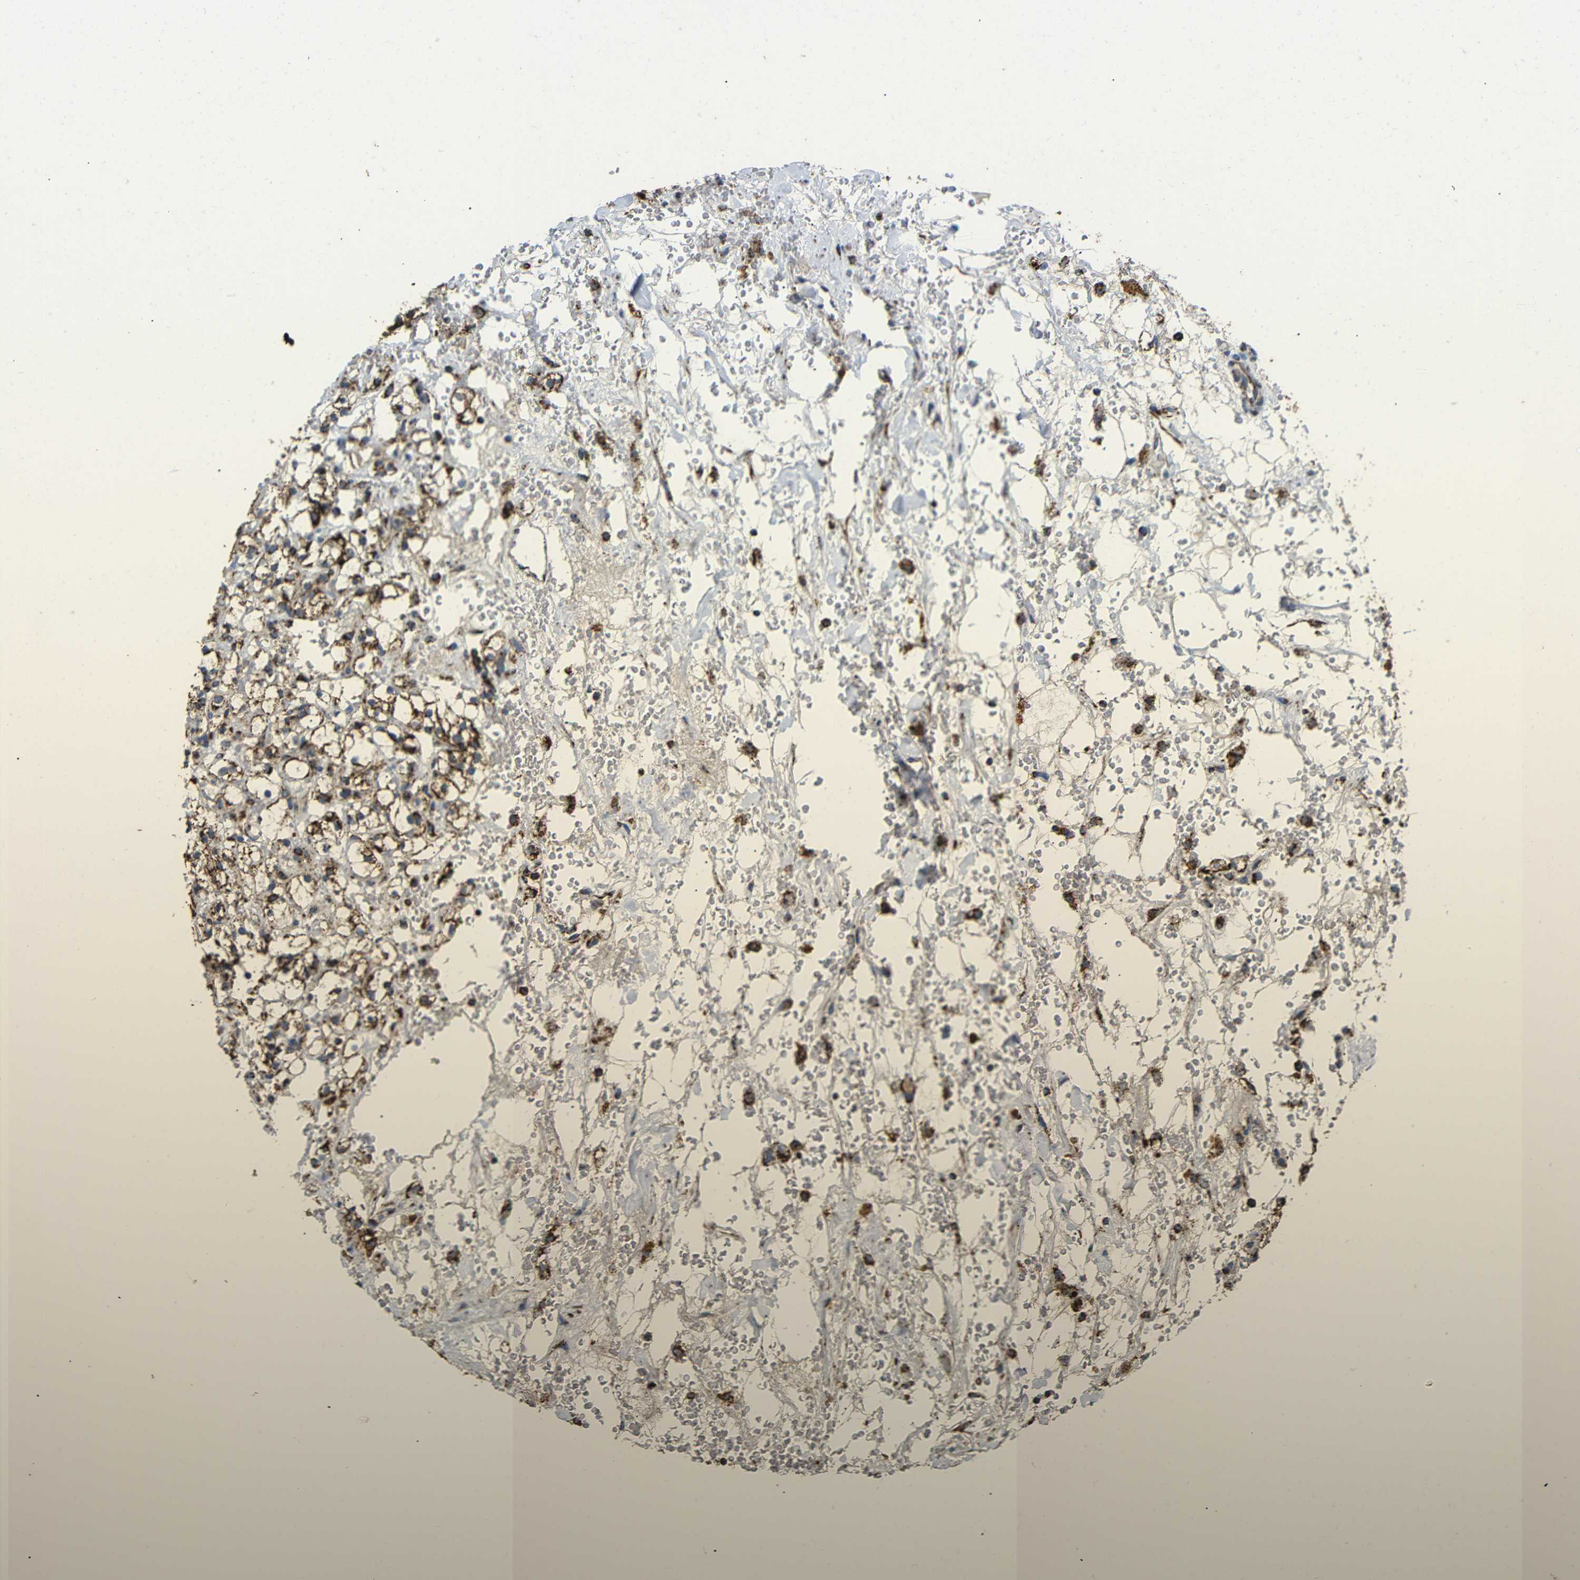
{"staining": {"intensity": "strong", "quantity": ">75%", "location": "cytoplasmic/membranous"}, "tissue": "renal cancer", "cell_type": "Tumor cells", "image_type": "cancer", "snomed": [{"axis": "morphology", "description": "Adenocarcinoma, NOS"}, {"axis": "topography", "description": "Kidney"}], "caption": "Strong cytoplasmic/membranous staining for a protein is seen in about >75% of tumor cells of renal cancer (adenocarcinoma) using immunohistochemistry.", "gene": "ATP5F1A", "patient": {"sex": "male", "age": 61}}